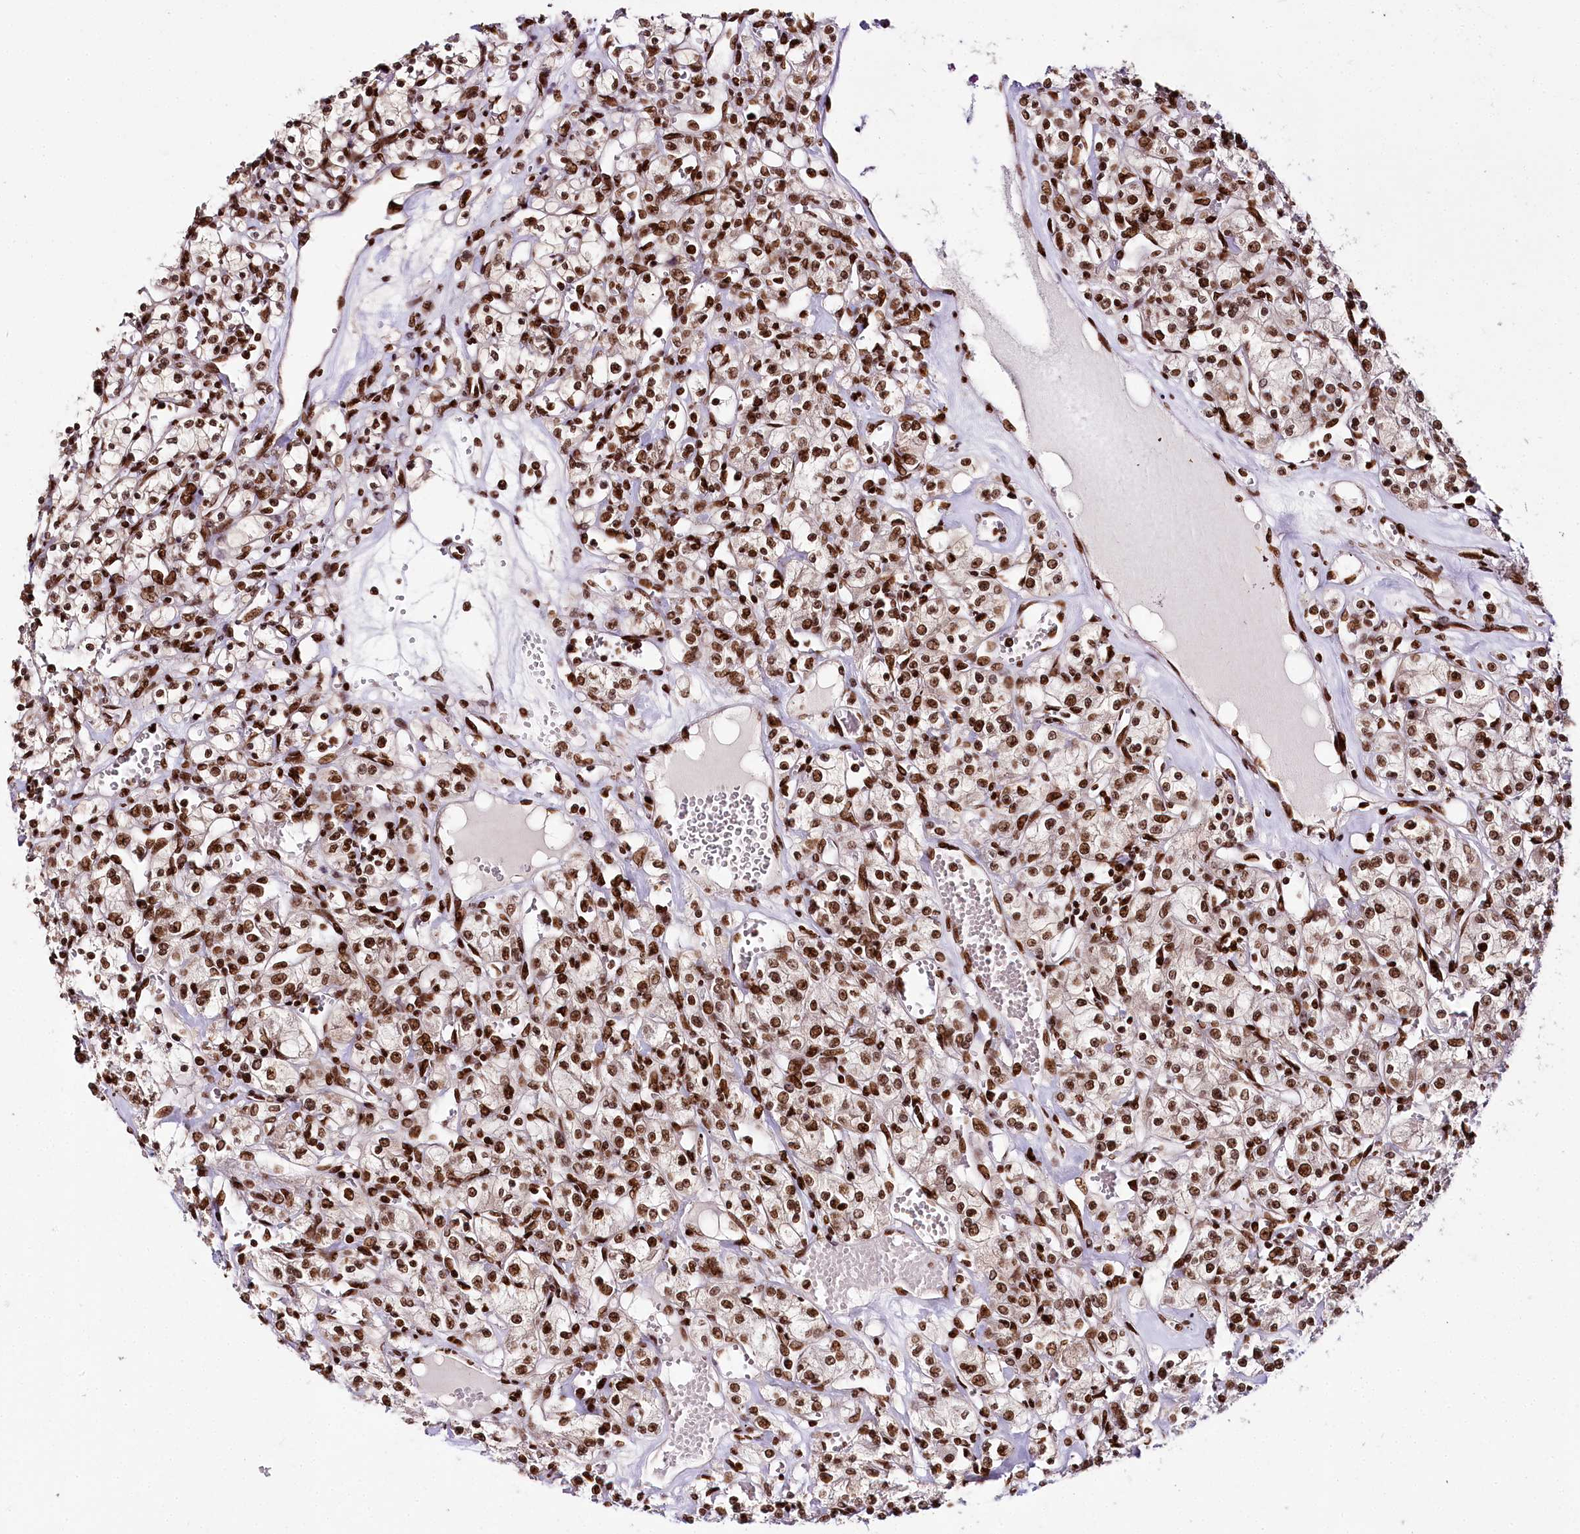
{"staining": {"intensity": "strong", "quantity": ">75%", "location": "nuclear"}, "tissue": "renal cancer", "cell_type": "Tumor cells", "image_type": "cancer", "snomed": [{"axis": "morphology", "description": "Adenocarcinoma, NOS"}, {"axis": "topography", "description": "Kidney"}], "caption": "Approximately >75% of tumor cells in renal cancer (adenocarcinoma) exhibit strong nuclear protein positivity as visualized by brown immunohistochemical staining.", "gene": "SMARCE1", "patient": {"sex": "female", "age": 59}}